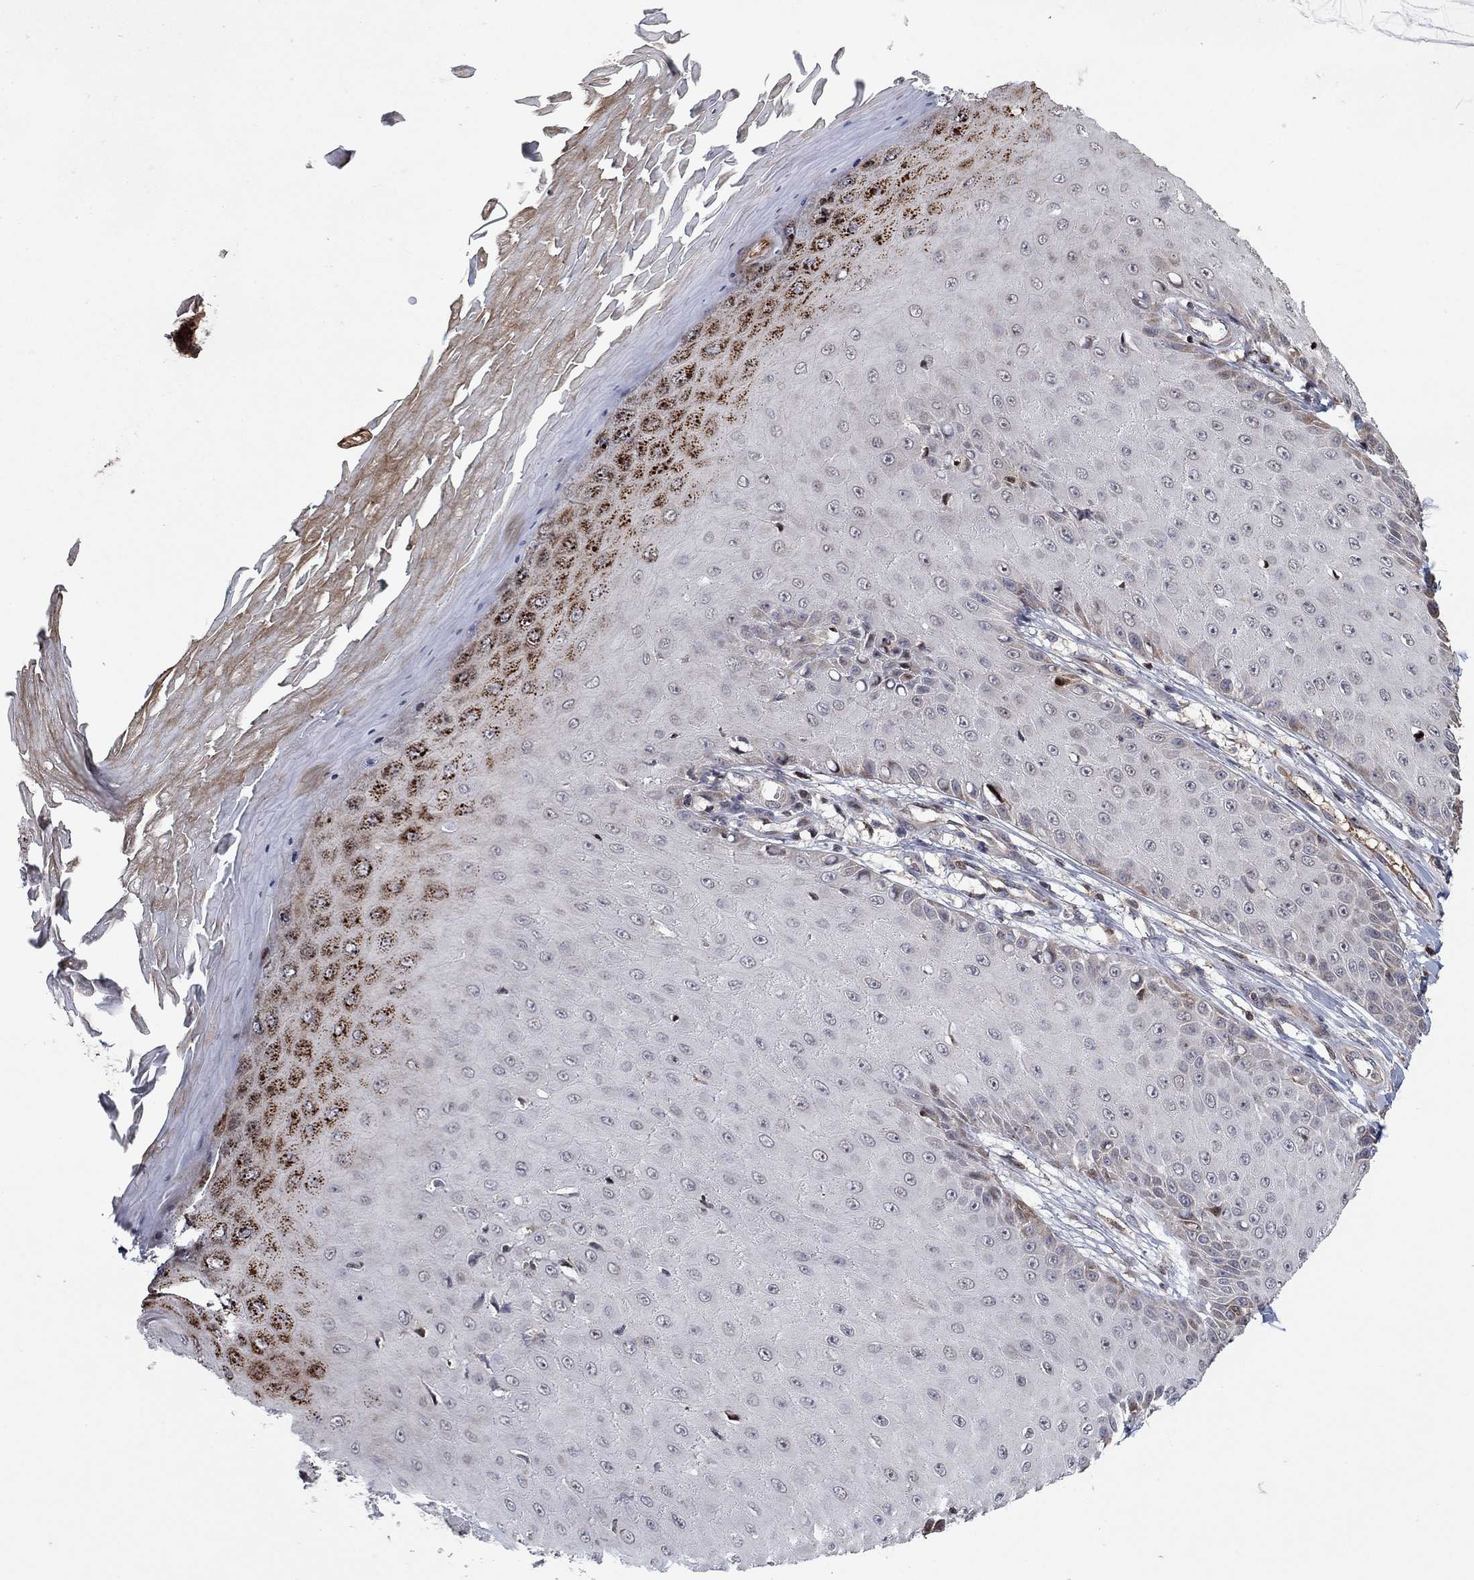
{"staining": {"intensity": "negative", "quantity": "none", "location": "none"}, "tissue": "skin cancer", "cell_type": "Tumor cells", "image_type": "cancer", "snomed": [{"axis": "morphology", "description": "Inflammation, NOS"}, {"axis": "morphology", "description": "Squamous cell carcinoma, NOS"}, {"axis": "topography", "description": "Skin"}], "caption": "Skin cancer (squamous cell carcinoma) was stained to show a protein in brown. There is no significant positivity in tumor cells. (DAB (3,3'-diaminobenzidine) immunohistochemistry with hematoxylin counter stain).", "gene": "LPCAT4", "patient": {"sex": "male", "age": 70}}